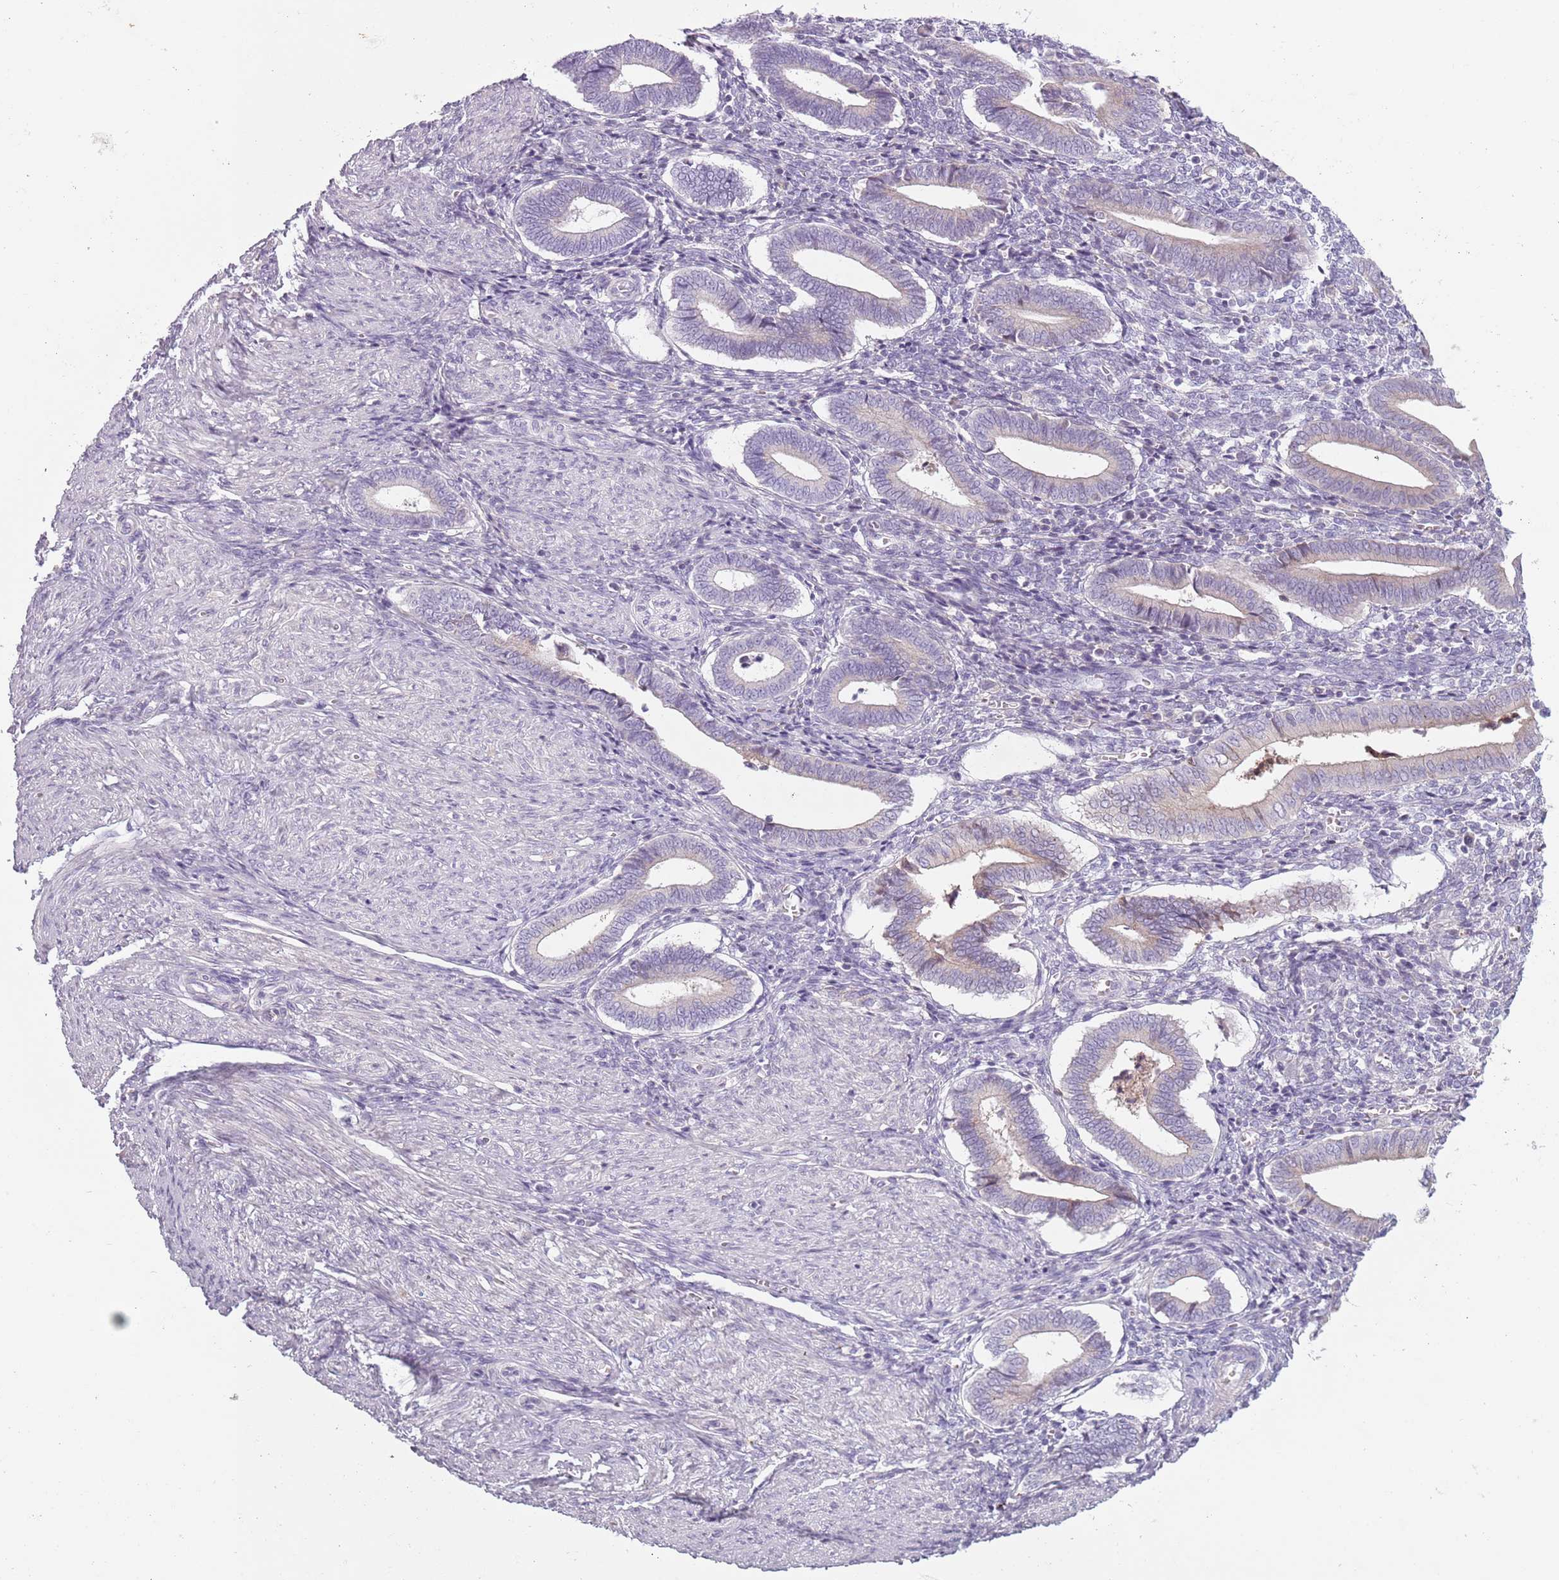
{"staining": {"intensity": "negative", "quantity": "none", "location": "none"}, "tissue": "endometrium", "cell_type": "Cells in endometrial stroma", "image_type": "normal", "snomed": [{"axis": "morphology", "description": "Normal tissue, NOS"}, {"axis": "topography", "description": "Other"}, {"axis": "topography", "description": "Endometrium"}], "caption": "Cells in endometrial stroma show no significant protein positivity in benign endometrium.", "gene": "MEGF8", "patient": {"sex": "female", "age": 44}}